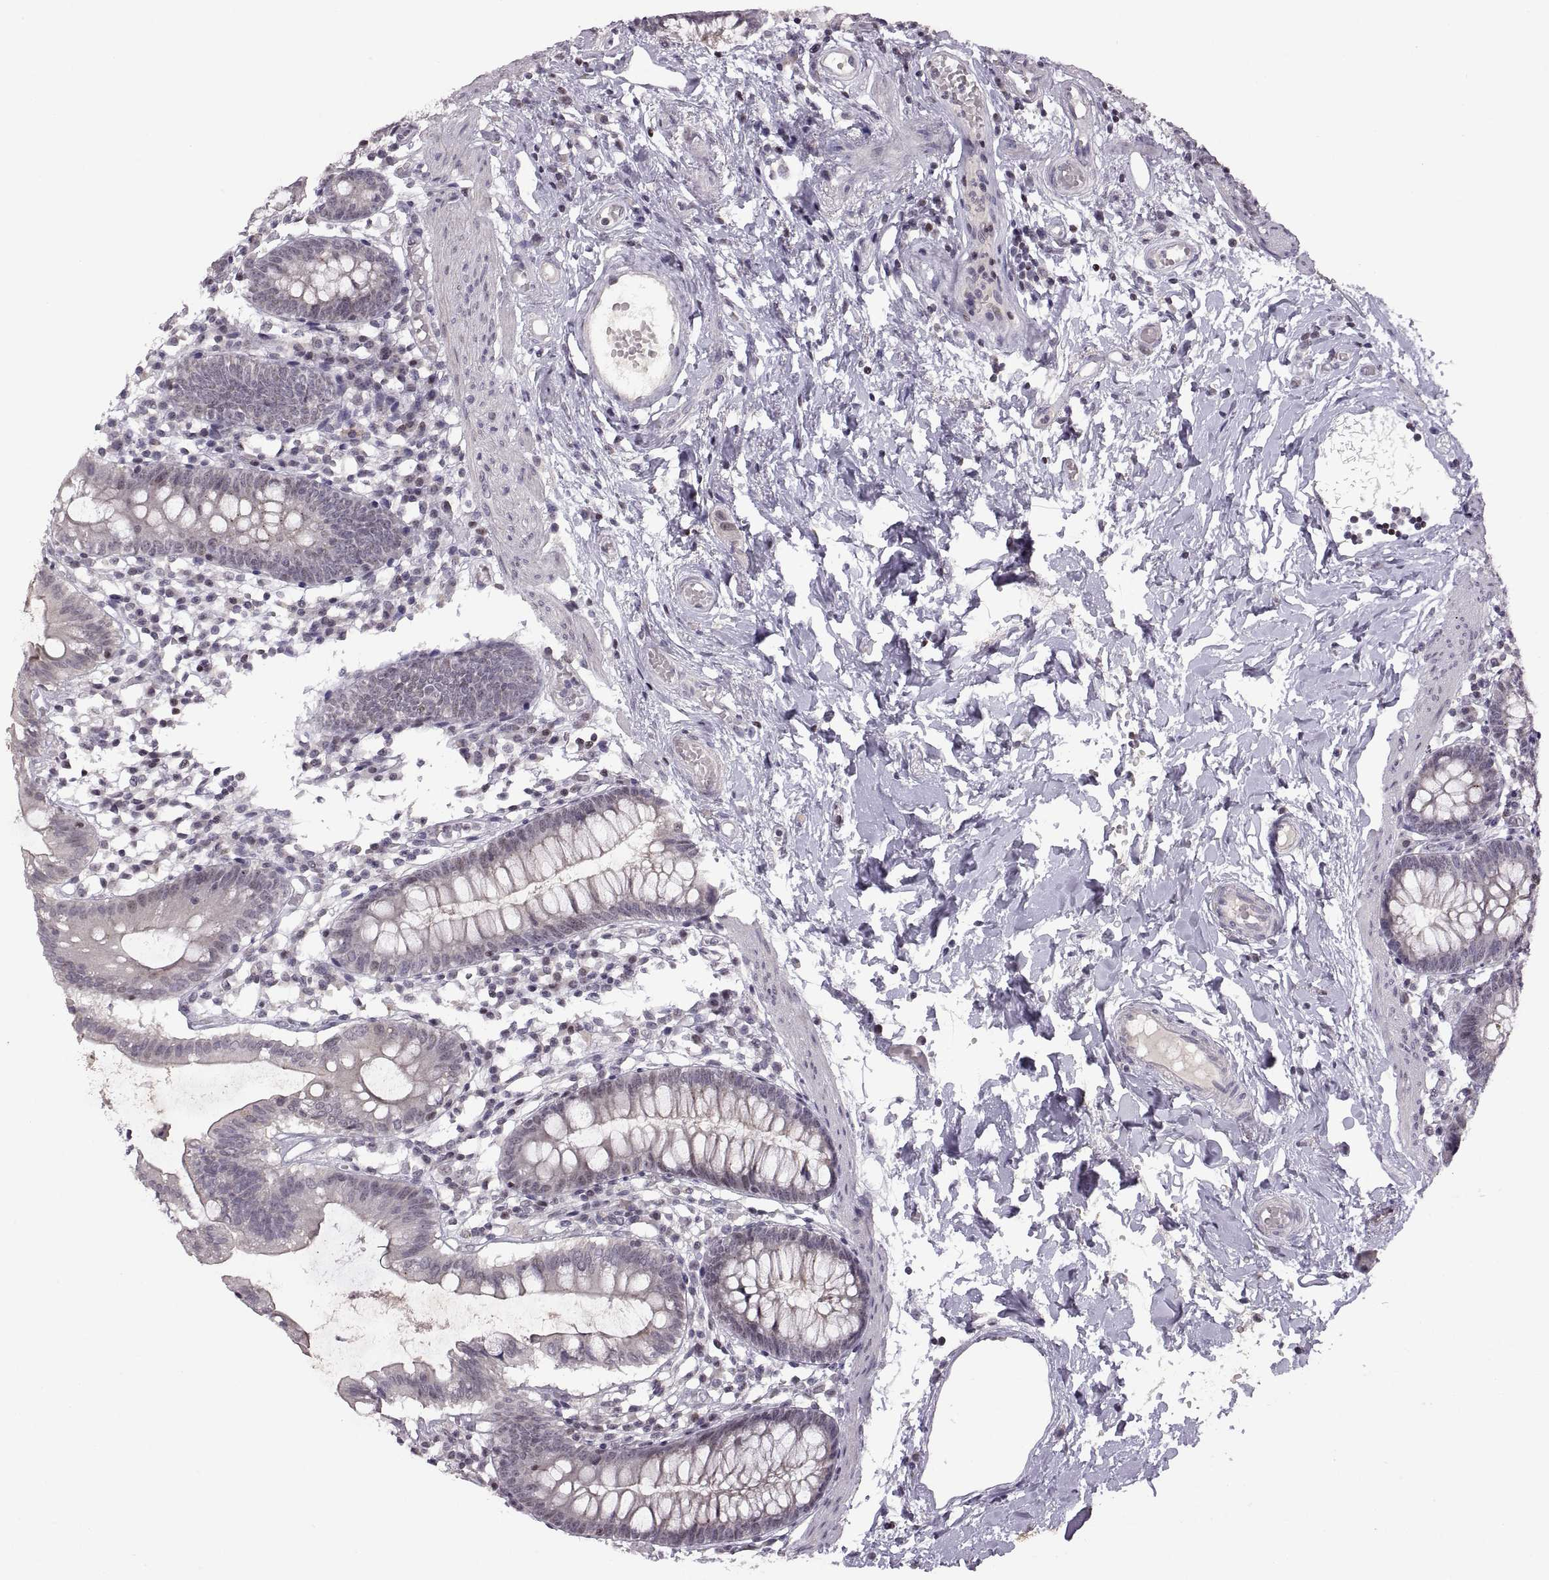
{"staining": {"intensity": "weak", "quantity": "25%-75%", "location": "cytoplasmic/membranous,nuclear"}, "tissue": "small intestine", "cell_type": "Glandular cells", "image_type": "normal", "snomed": [{"axis": "morphology", "description": "Normal tissue, NOS"}, {"axis": "topography", "description": "Small intestine"}], "caption": "The histopathology image exhibits immunohistochemical staining of normal small intestine. There is weak cytoplasmic/membranous,nuclear positivity is present in approximately 25%-75% of glandular cells.", "gene": "NEK2", "patient": {"sex": "female", "age": 90}}